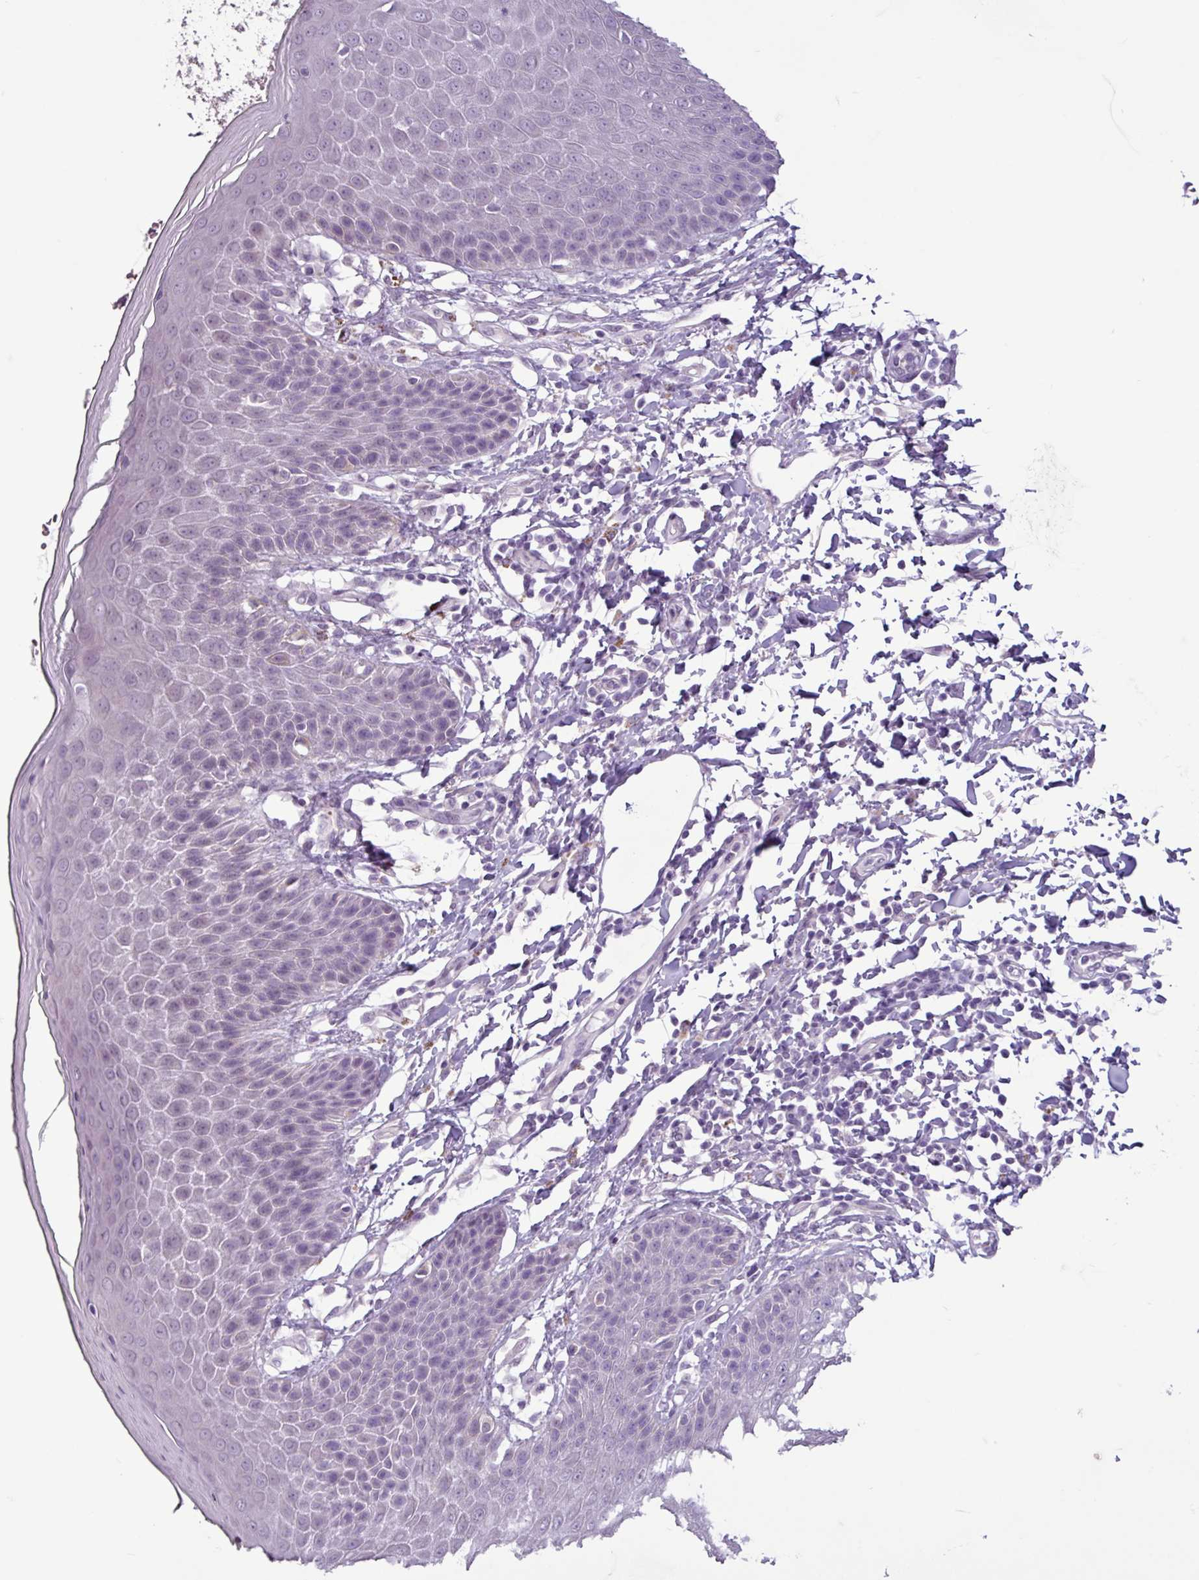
{"staining": {"intensity": "negative", "quantity": "none", "location": "none"}, "tissue": "skin", "cell_type": "Epidermal cells", "image_type": "normal", "snomed": [{"axis": "morphology", "description": "Normal tissue, NOS"}, {"axis": "topography", "description": "Peripheral nerve tissue"}], "caption": "Histopathology image shows no significant protein expression in epidermal cells of benign skin.", "gene": "C9orf24", "patient": {"sex": "male", "age": 51}}